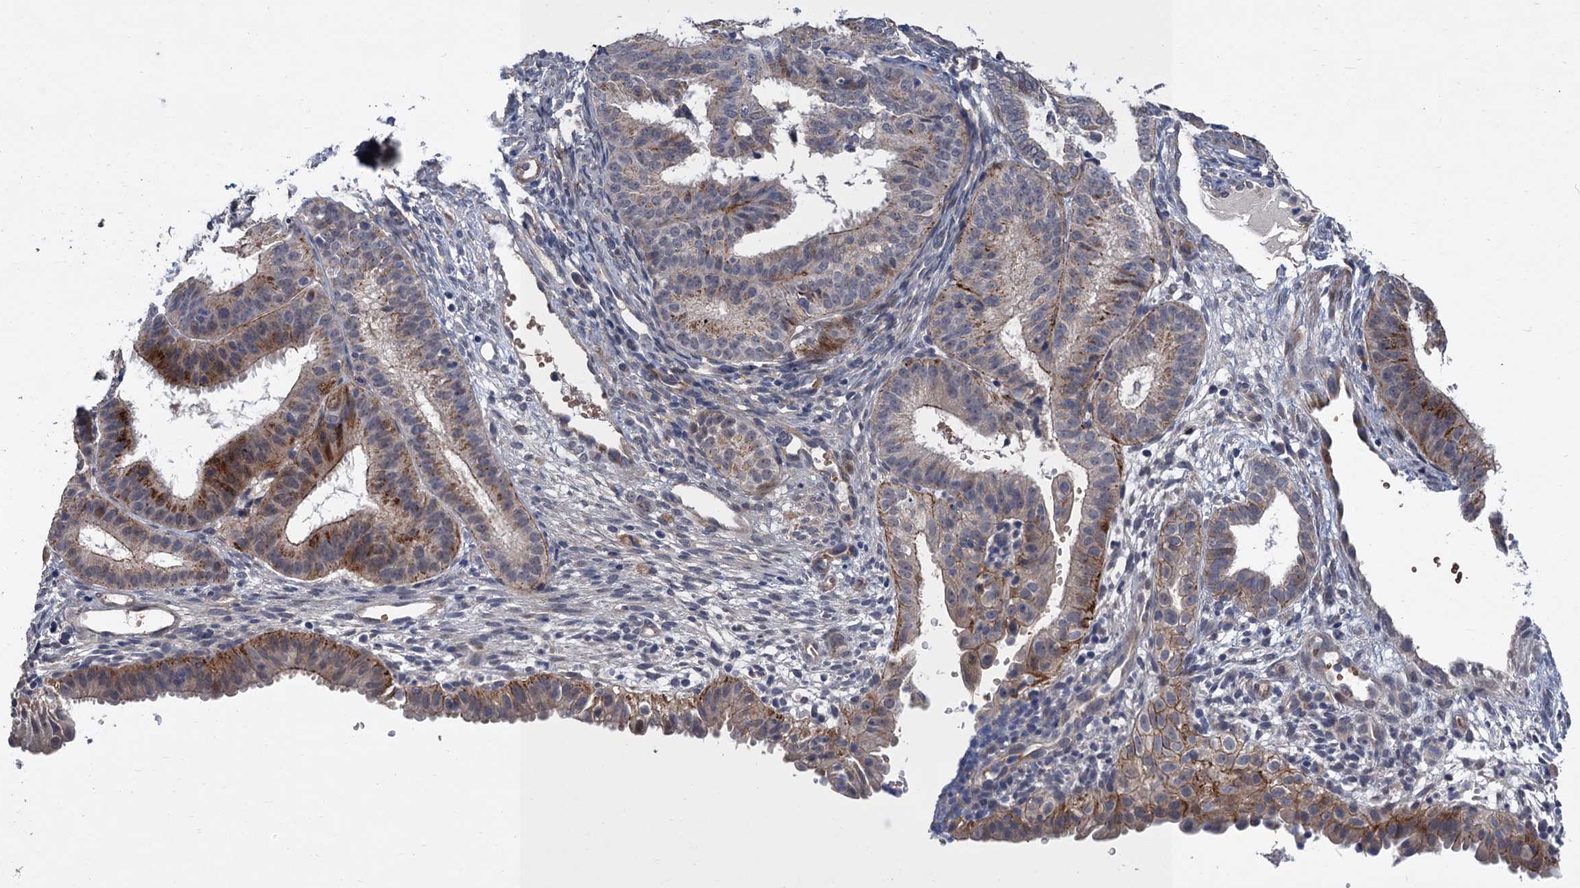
{"staining": {"intensity": "moderate", "quantity": "<25%", "location": "cytoplasmic/membranous"}, "tissue": "endometrial cancer", "cell_type": "Tumor cells", "image_type": "cancer", "snomed": [{"axis": "morphology", "description": "Adenocarcinoma, NOS"}, {"axis": "topography", "description": "Endometrium"}], "caption": "Endometrial cancer was stained to show a protein in brown. There is low levels of moderate cytoplasmic/membranous staining in approximately <25% of tumor cells.", "gene": "TRAF7", "patient": {"sex": "female", "age": 51}}